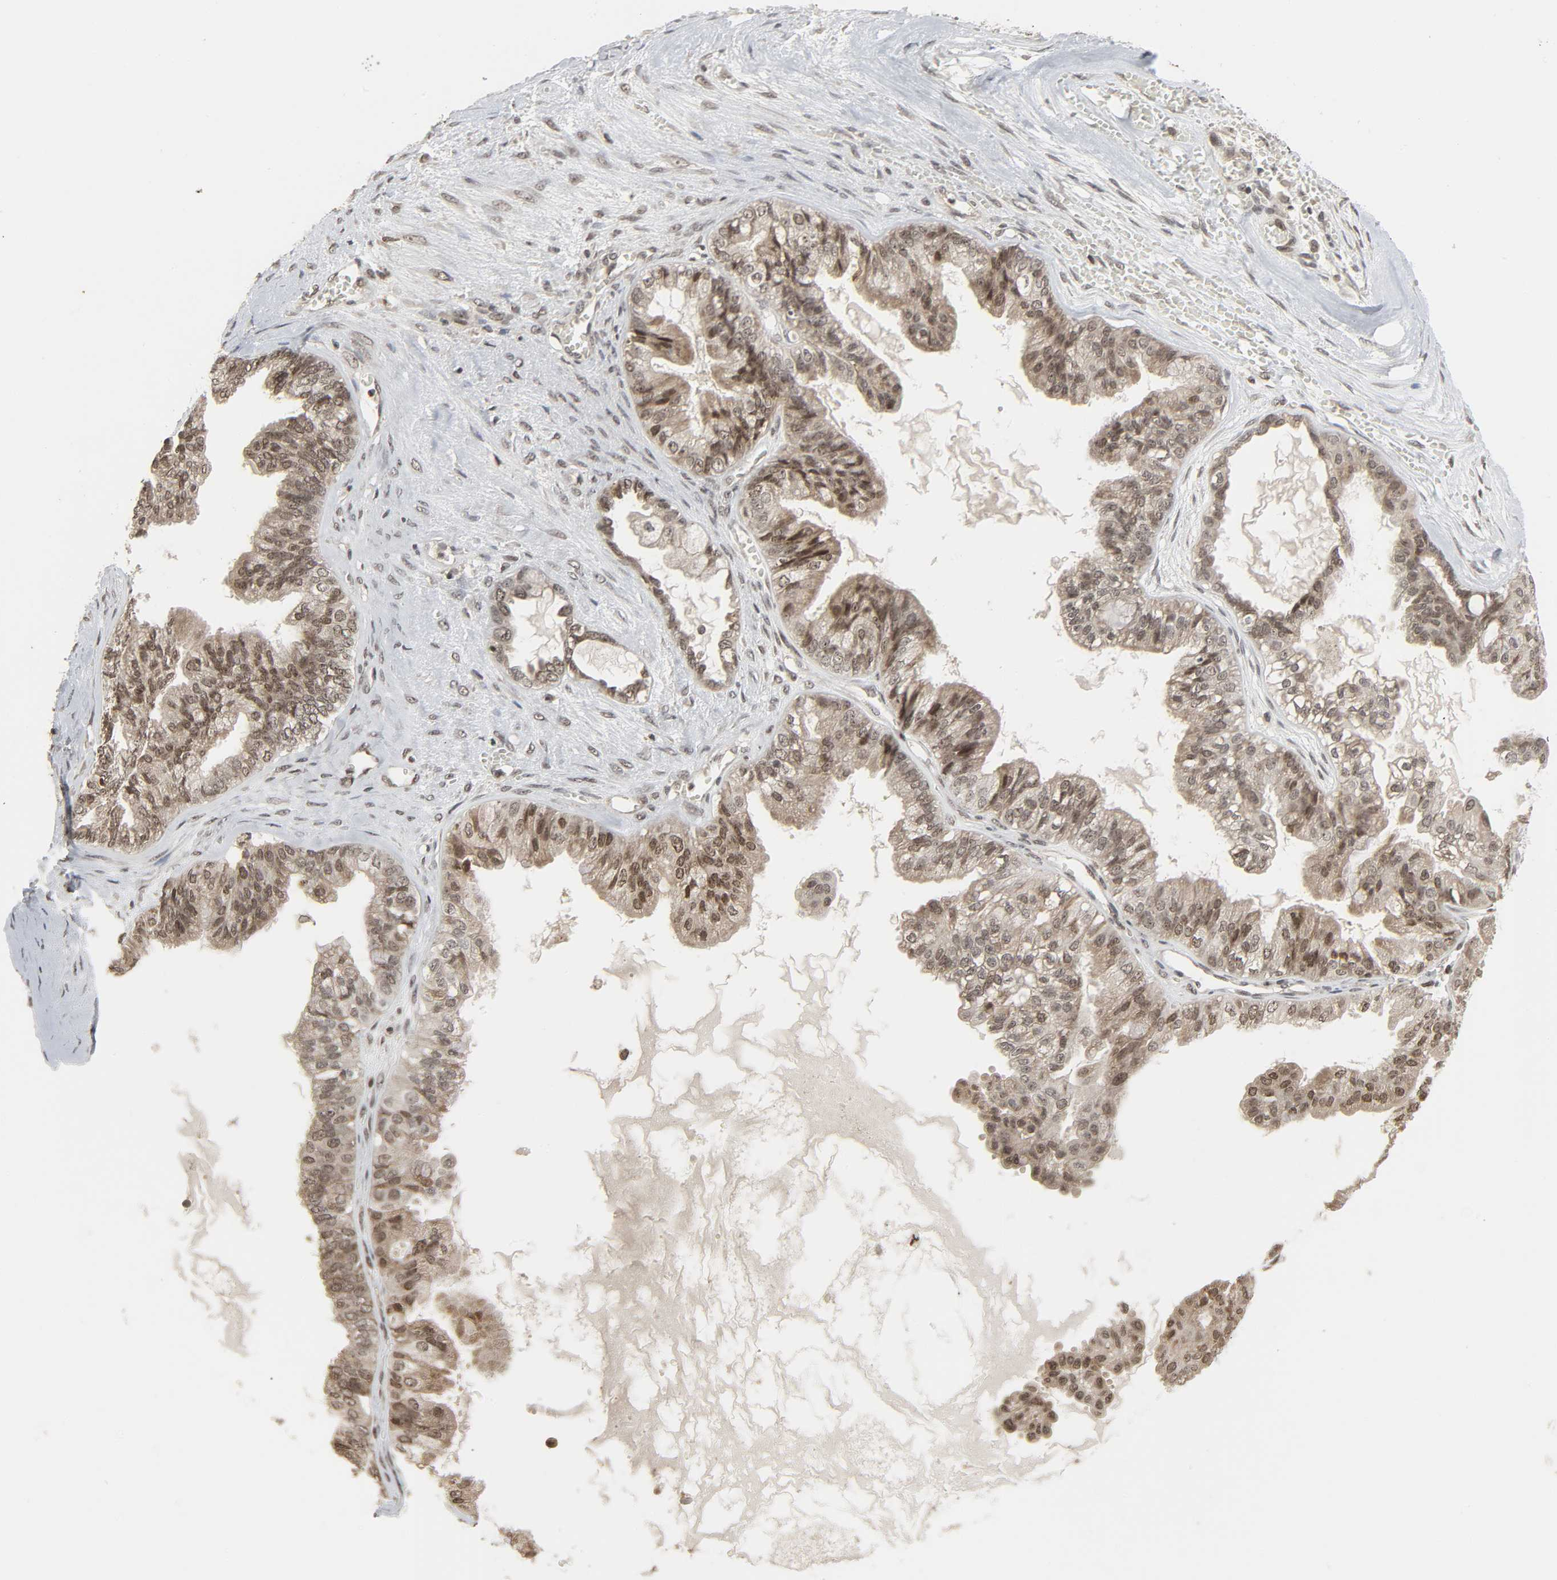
{"staining": {"intensity": "moderate", "quantity": "25%-75%", "location": "nuclear"}, "tissue": "ovarian cancer", "cell_type": "Tumor cells", "image_type": "cancer", "snomed": [{"axis": "morphology", "description": "Carcinoma, NOS"}, {"axis": "morphology", "description": "Carcinoma, endometroid"}, {"axis": "topography", "description": "Ovary"}], "caption": "Ovarian carcinoma stained with a protein marker displays moderate staining in tumor cells.", "gene": "XRCC1", "patient": {"sex": "female", "age": 50}}